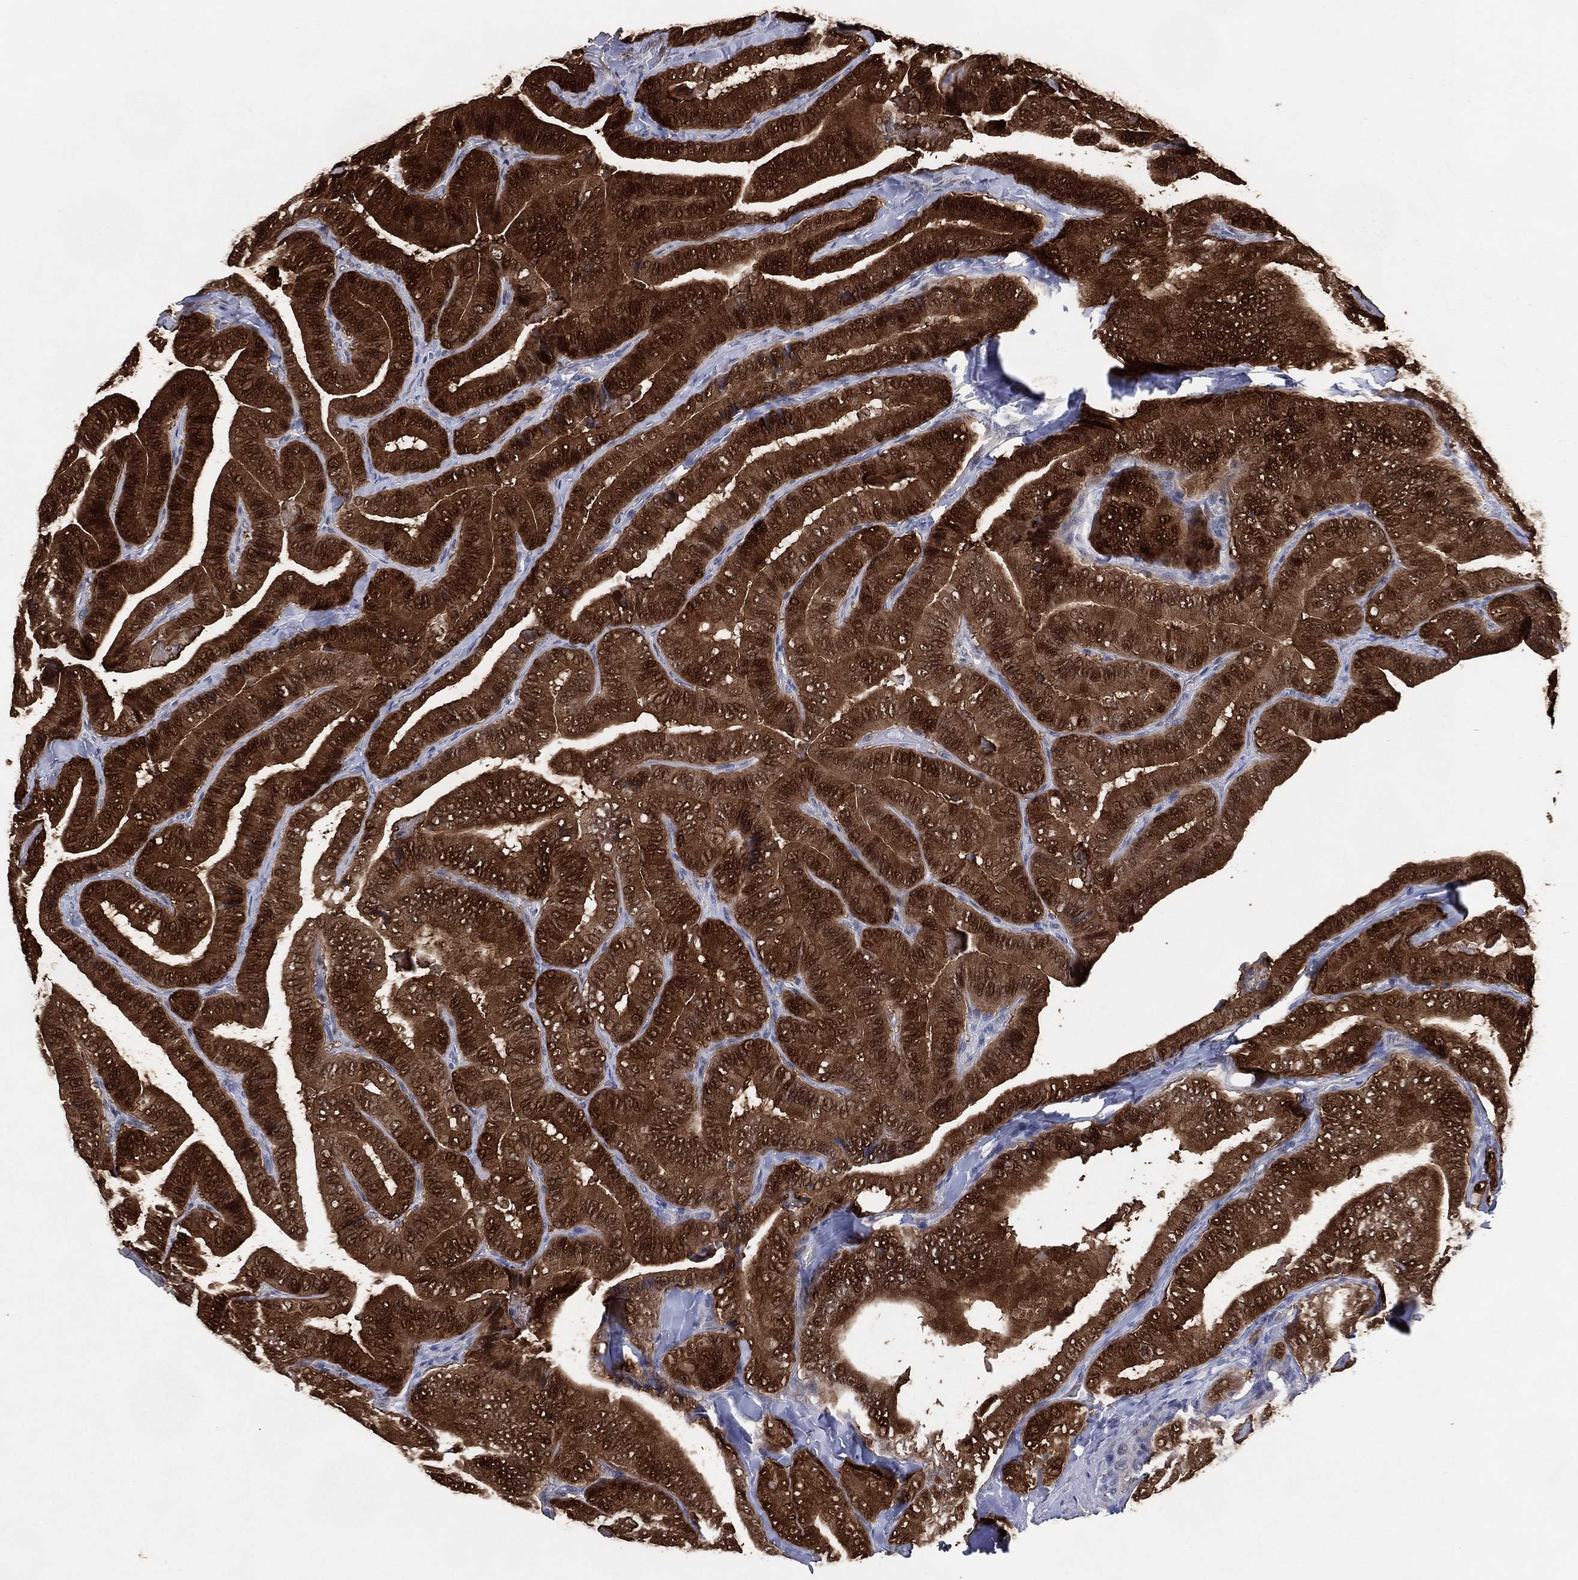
{"staining": {"intensity": "strong", "quantity": ">75%", "location": "cytoplasmic/membranous,nuclear"}, "tissue": "thyroid cancer", "cell_type": "Tumor cells", "image_type": "cancer", "snomed": [{"axis": "morphology", "description": "Papillary adenocarcinoma, NOS"}, {"axis": "topography", "description": "Thyroid gland"}], "caption": "Tumor cells display high levels of strong cytoplasmic/membranous and nuclear positivity in about >75% of cells in thyroid cancer.", "gene": "AK1", "patient": {"sex": "male", "age": 61}}